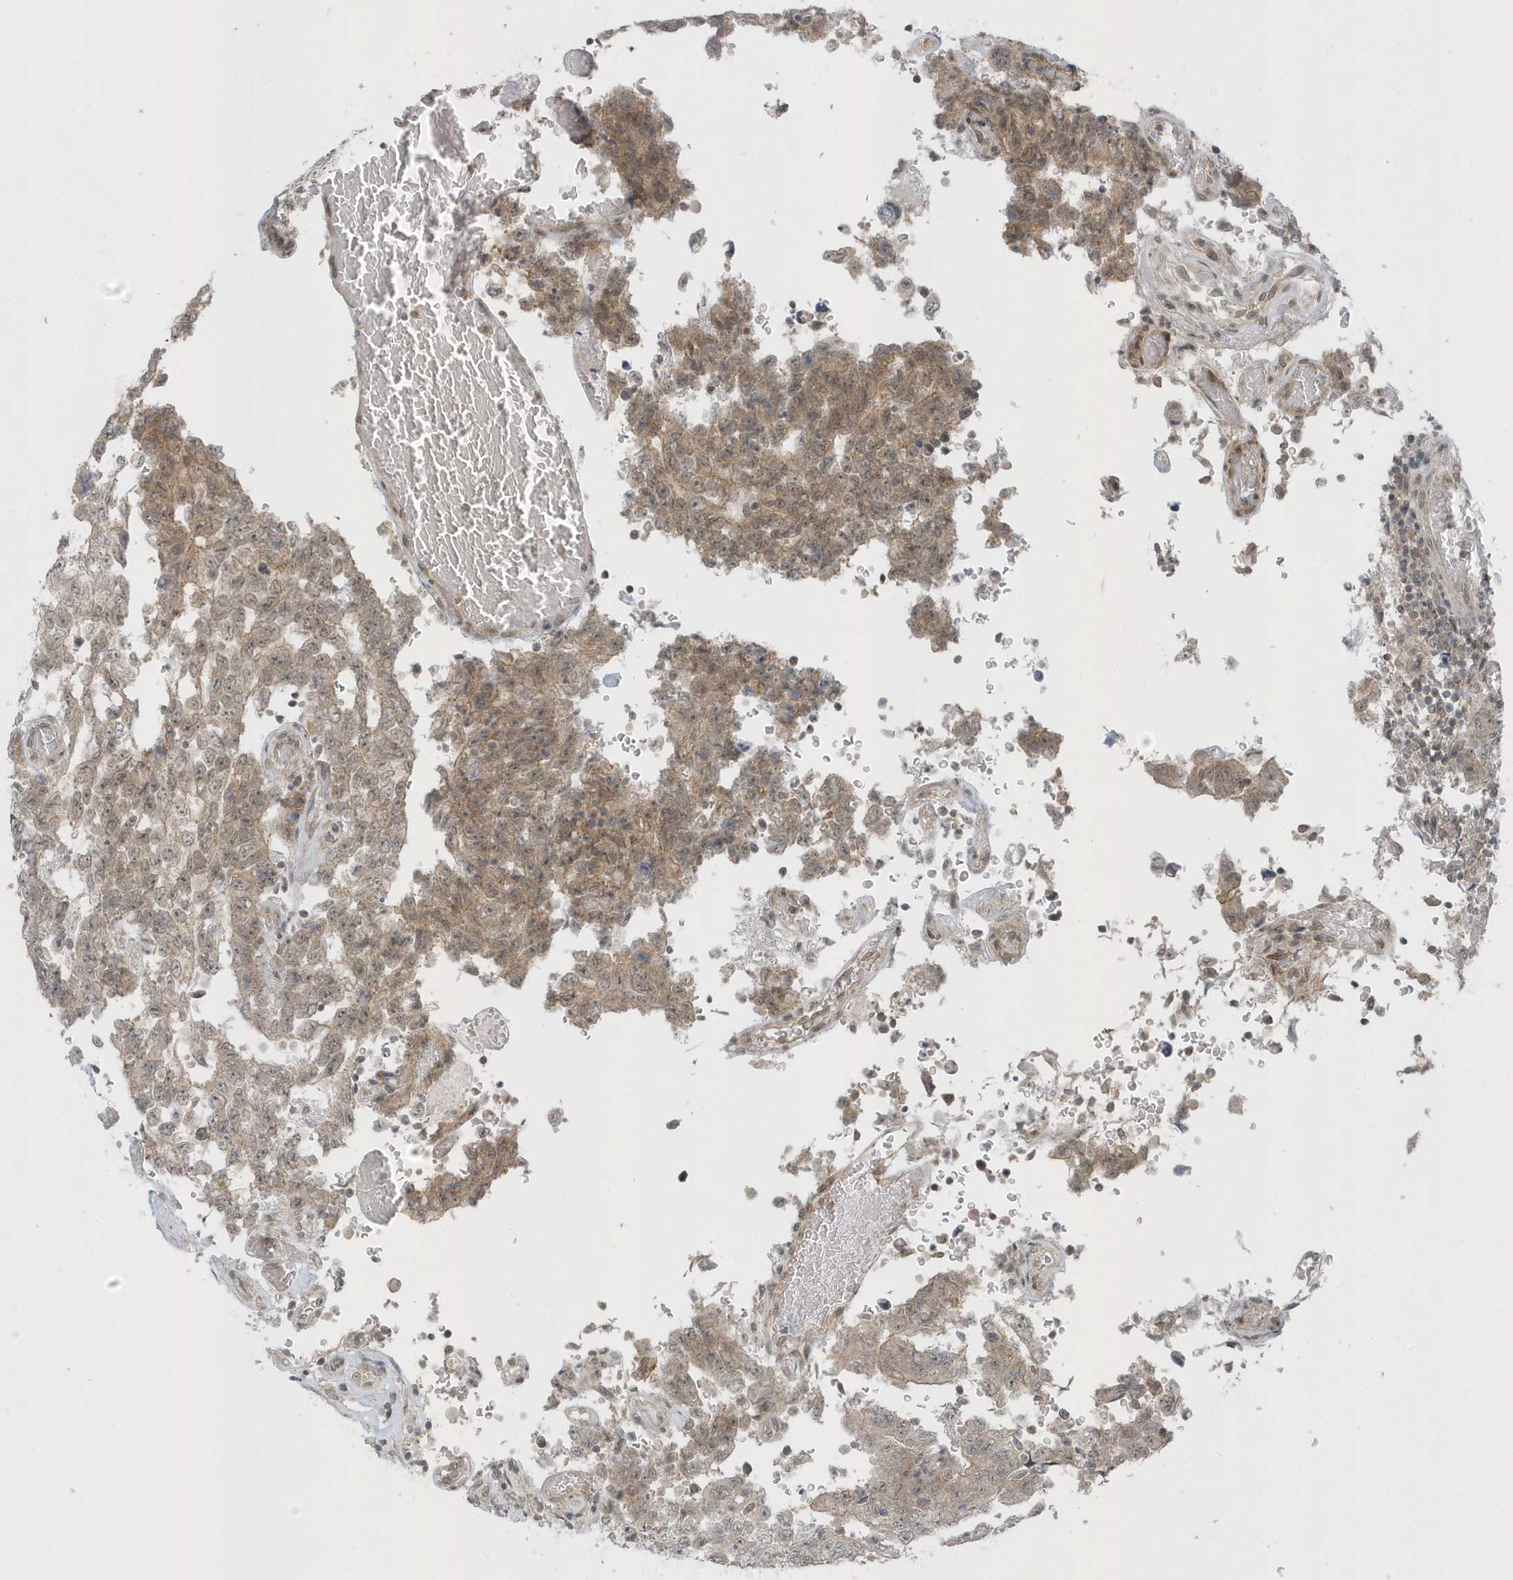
{"staining": {"intensity": "negative", "quantity": "none", "location": "none"}, "tissue": "testis cancer", "cell_type": "Tumor cells", "image_type": "cancer", "snomed": [{"axis": "morphology", "description": "Carcinoma, Embryonal, NOS"}, {"axis": "topography", "description": "Testis"}], "caption": "Image shows no protein staining in tumor cells of testis cancer tissue.", "gene": "PARD3B", "patient": {"sex": "male", "age": 26}}